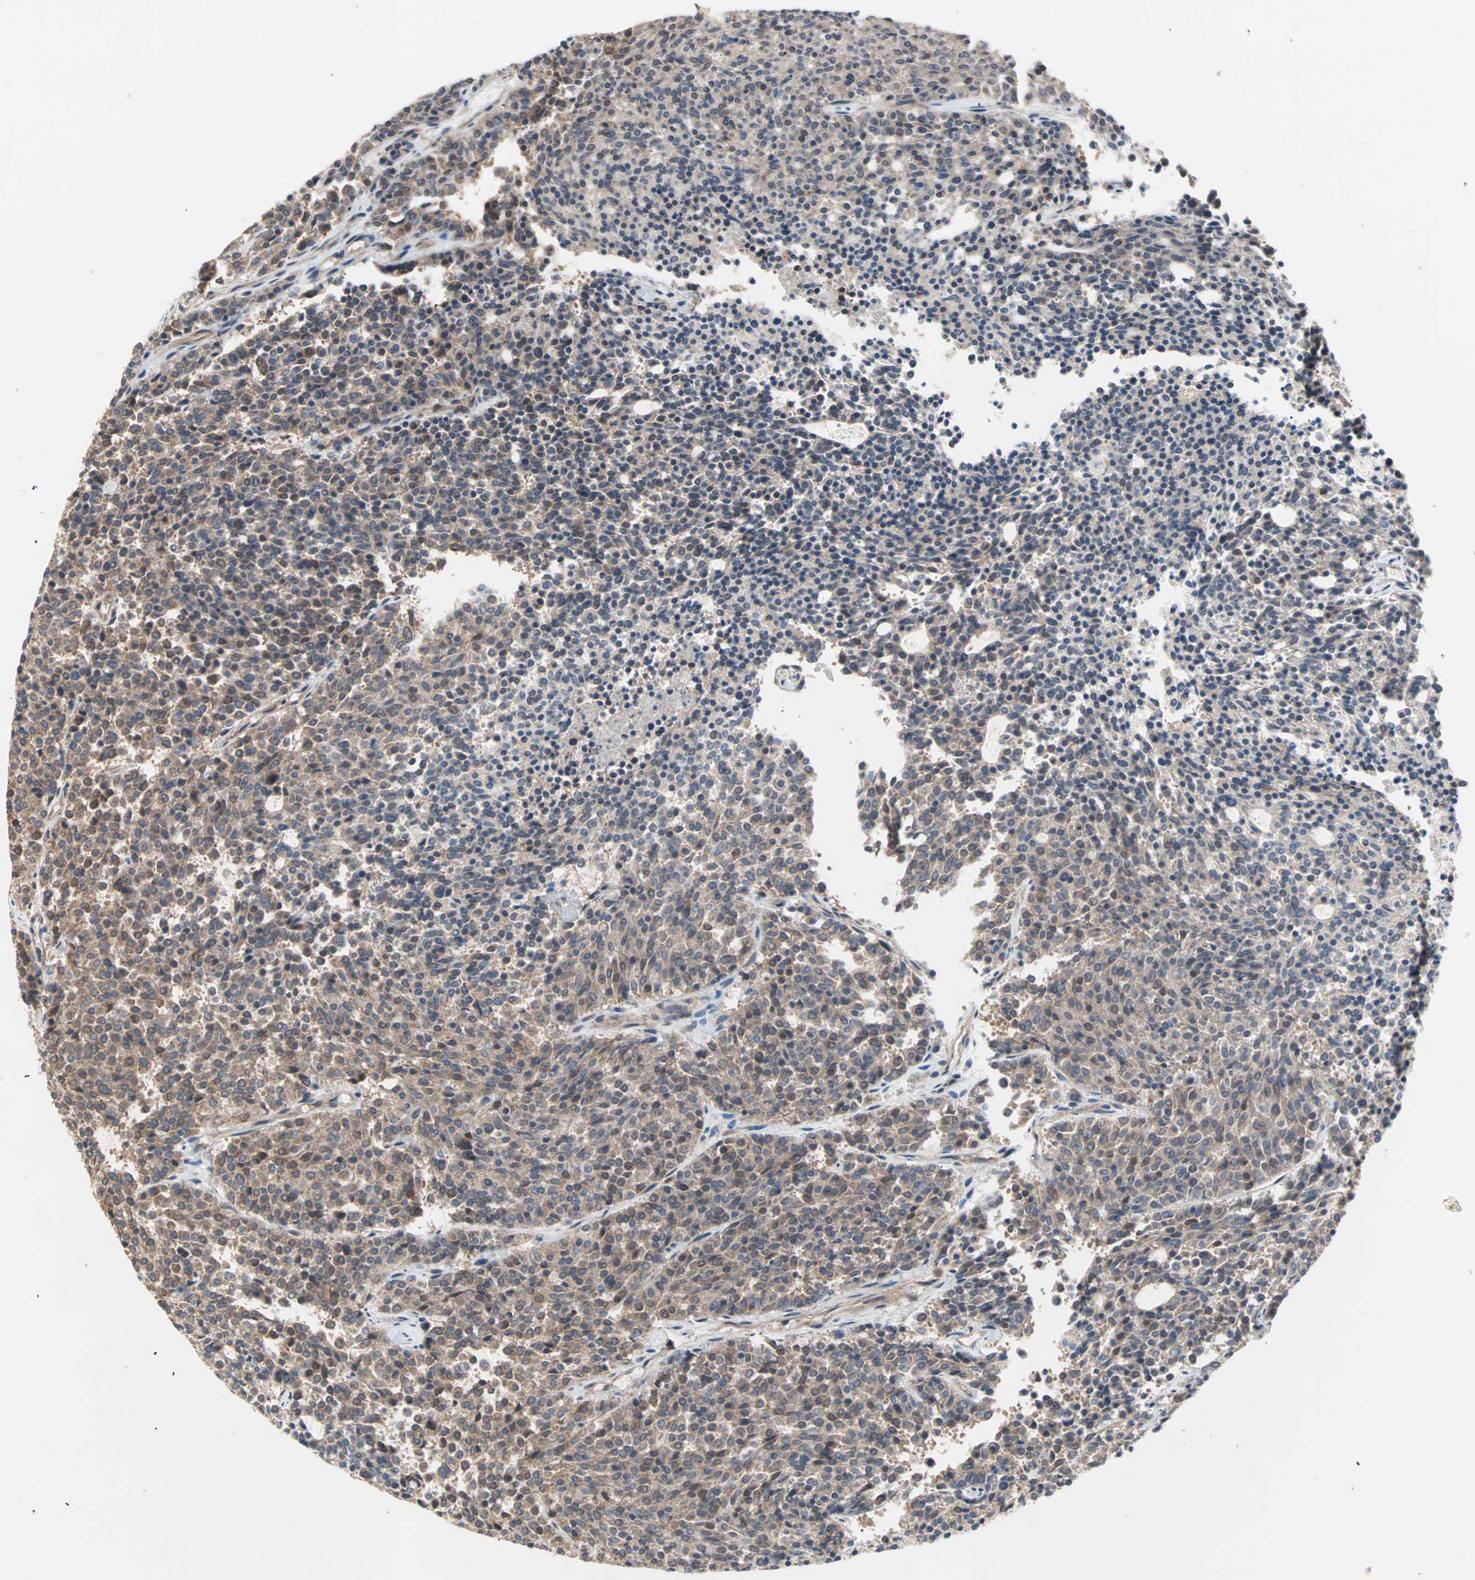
{"staining": {"intensity": "weak", "quantity": "25%-75%", "location": "cytoplasmic/membranous"}, "tissue": "carcinoid", "cell_type": "Tumor cells", "image_type": "cancer", "snomed": [{"axis": "morphology", "description": "Carcinoid, malignant, NOS"}, {"axis": "topography", "description": "Pancreas"}], "caption": "Carcinoid (malignant) stained with a protein marker shows weak staining in tumor cells.", "gene": "PDE8A", "patient": {"sex": "female", "age": 54}}